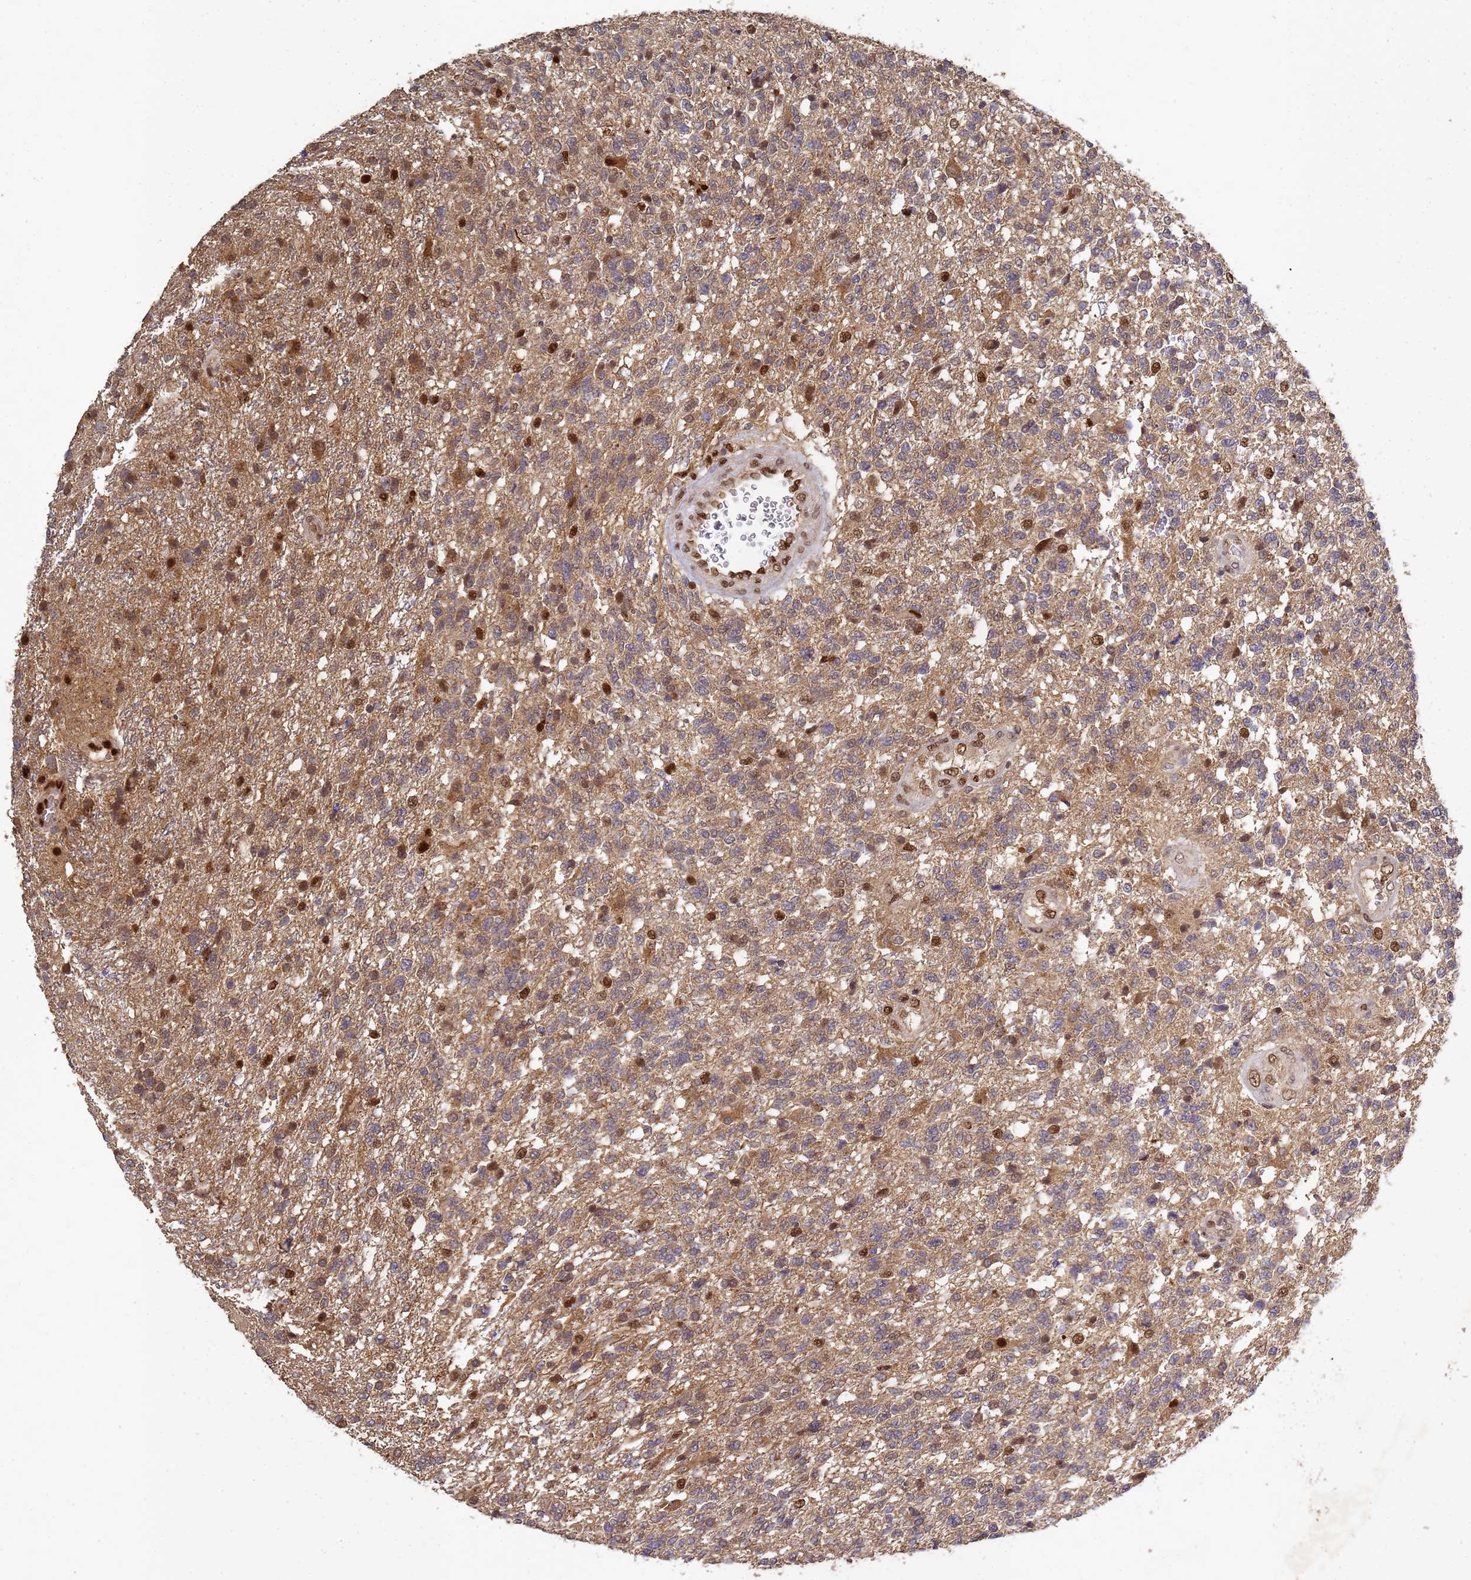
{"staining": {"intensity": "moderate", "quantity": "<25%", "location": "cytoplasmic/membranous,nuclear"}, "tissue": "glioma", "cell_type": "Tumor cells", "image_type": "cancer", "snomed": [{"axis": "morphology", "description": "Glioma, malignant, High grade"}, {"axis": "topography", "description": "Brain"}], "caption": "Protein staining of glioma tissue demonstrates moderate cytoplasmic/membranous and nuclear staining in about <25% of tumor cells.", "gene": "SECISBP2", "patient": {"sex": "male", "age": 56}}